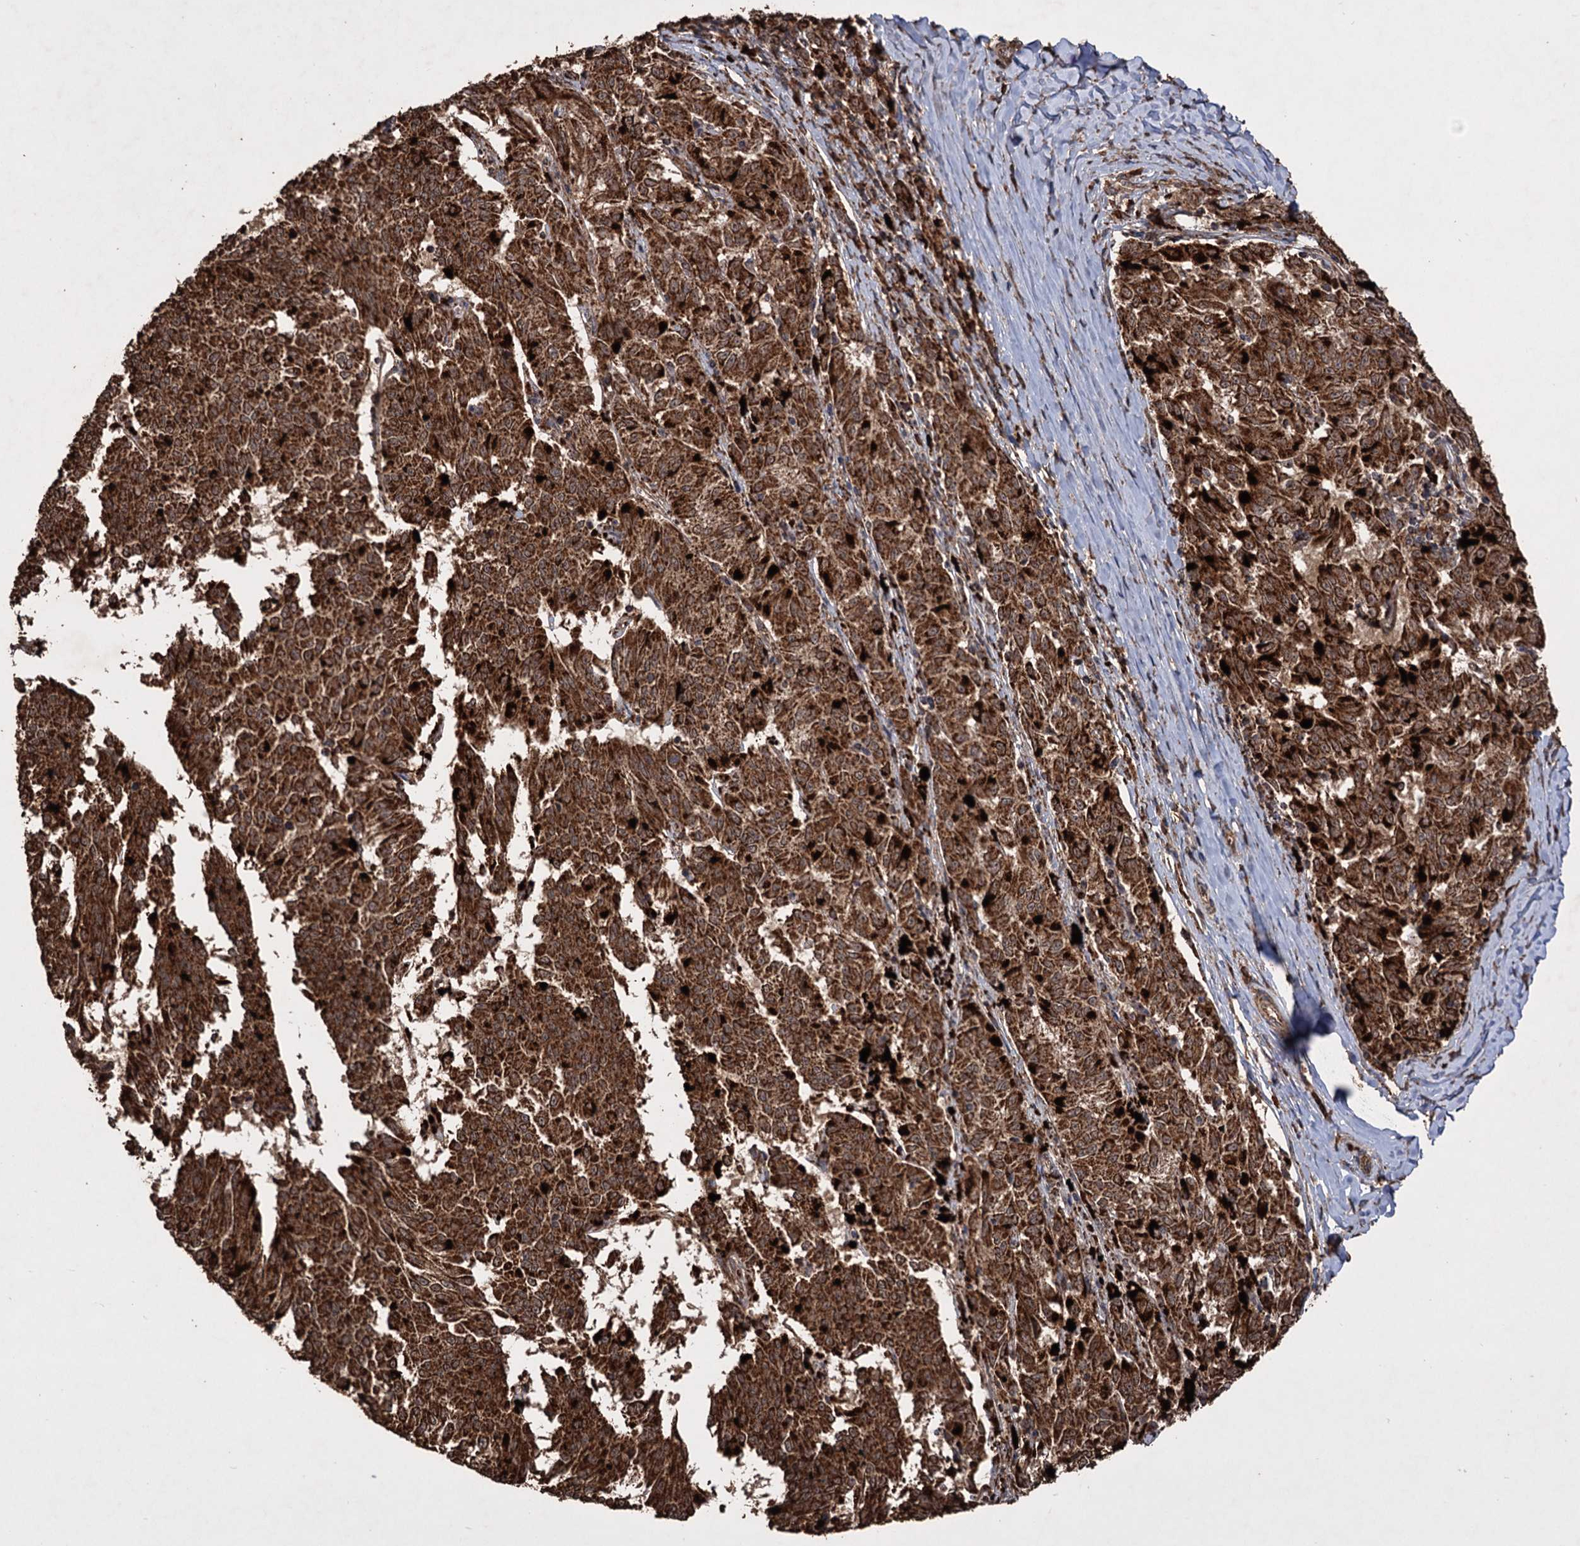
{"staining": {"intensity": "moderate", "quantity": ">75%", "location": "cytoplasmic/membranous"}, "tissue": "melanoma", "cell_type": "Tumor cells", "image_type": "cancer", "snomed": [{"axis": "morphology", "description": "Malignant melanoma, NOS"}, {"axis": "topography", "description": "Skin"}], "caption": "Protein expression analysis of melanoma reveals moderate cytoplasmic/membranous expression in approximately >75% of tumor cells. The staining was performed using DAB (3,3'-diaminobenzidine) to visualize the protein expression in brown, while the nuclei were stained in blue with hematoxylin (Magnification: 20x).", "gene": "IPO4", "patient": {"sex": "female", "age": 72}}